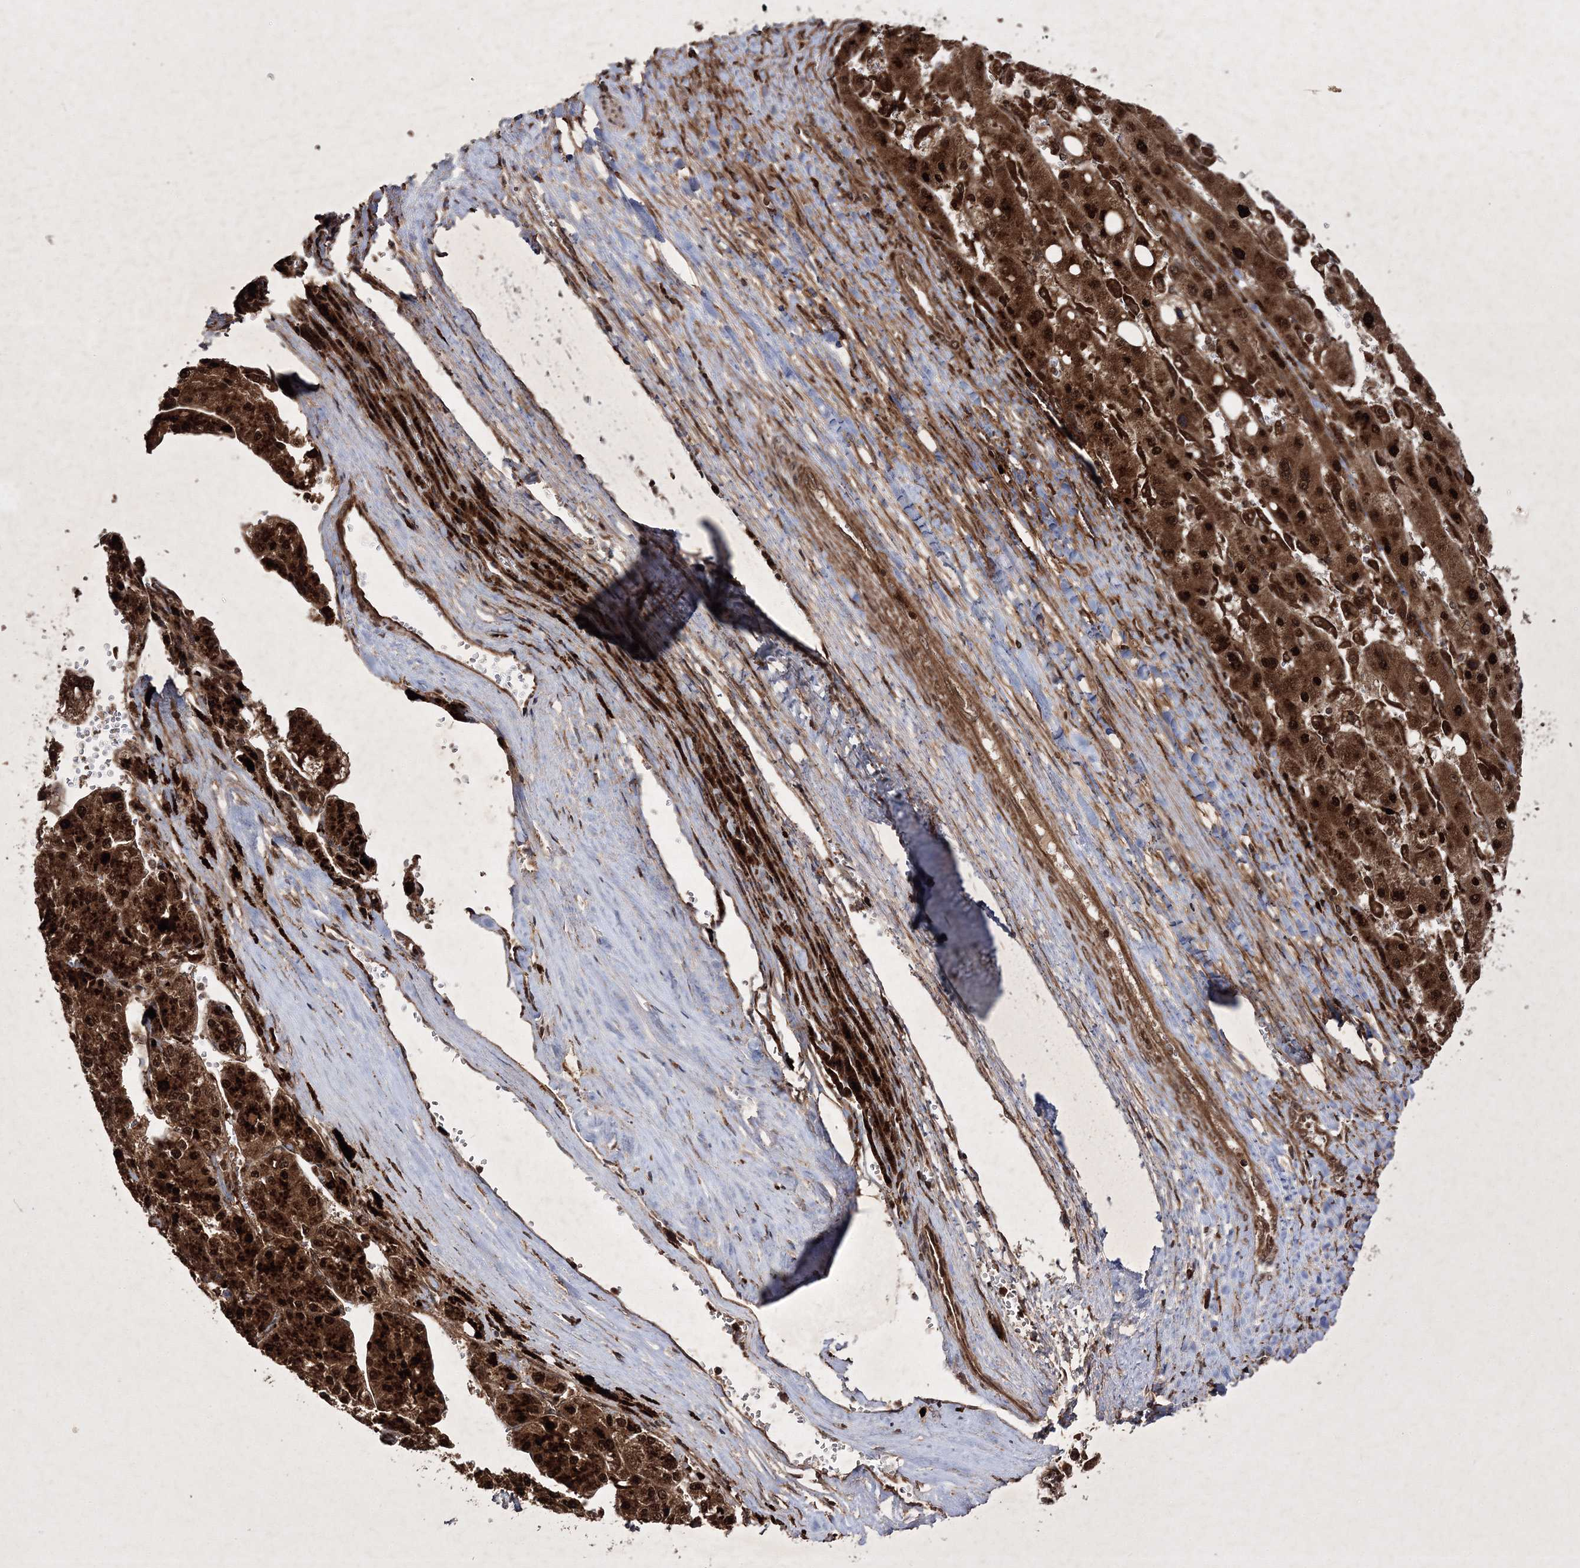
{"staining": {"intensity": "strong", "quantity": ">75%", "location": "cytoplasmic/membranous,nuclear"}, "tissue": "liver cancer", "cell_type": "Tumor cells", "image_type": "cancer", "snomed": [{"axis": "morphology", "description": "Carcinoma, Hepatocellular, NOS"}, {"axis": "topography", "description": "Liver"}], "caption": "DAB (3,3'-diaminobenzidine) immunohistochemical staining of hepatocellular carcinoma (liver) demonstrates strong cytoplasmic/membranous and nuclear protein staining in about >75% of tumor cells.", "gene": "DNAJC13", "patient": {"sex": "female", "age": 73}}